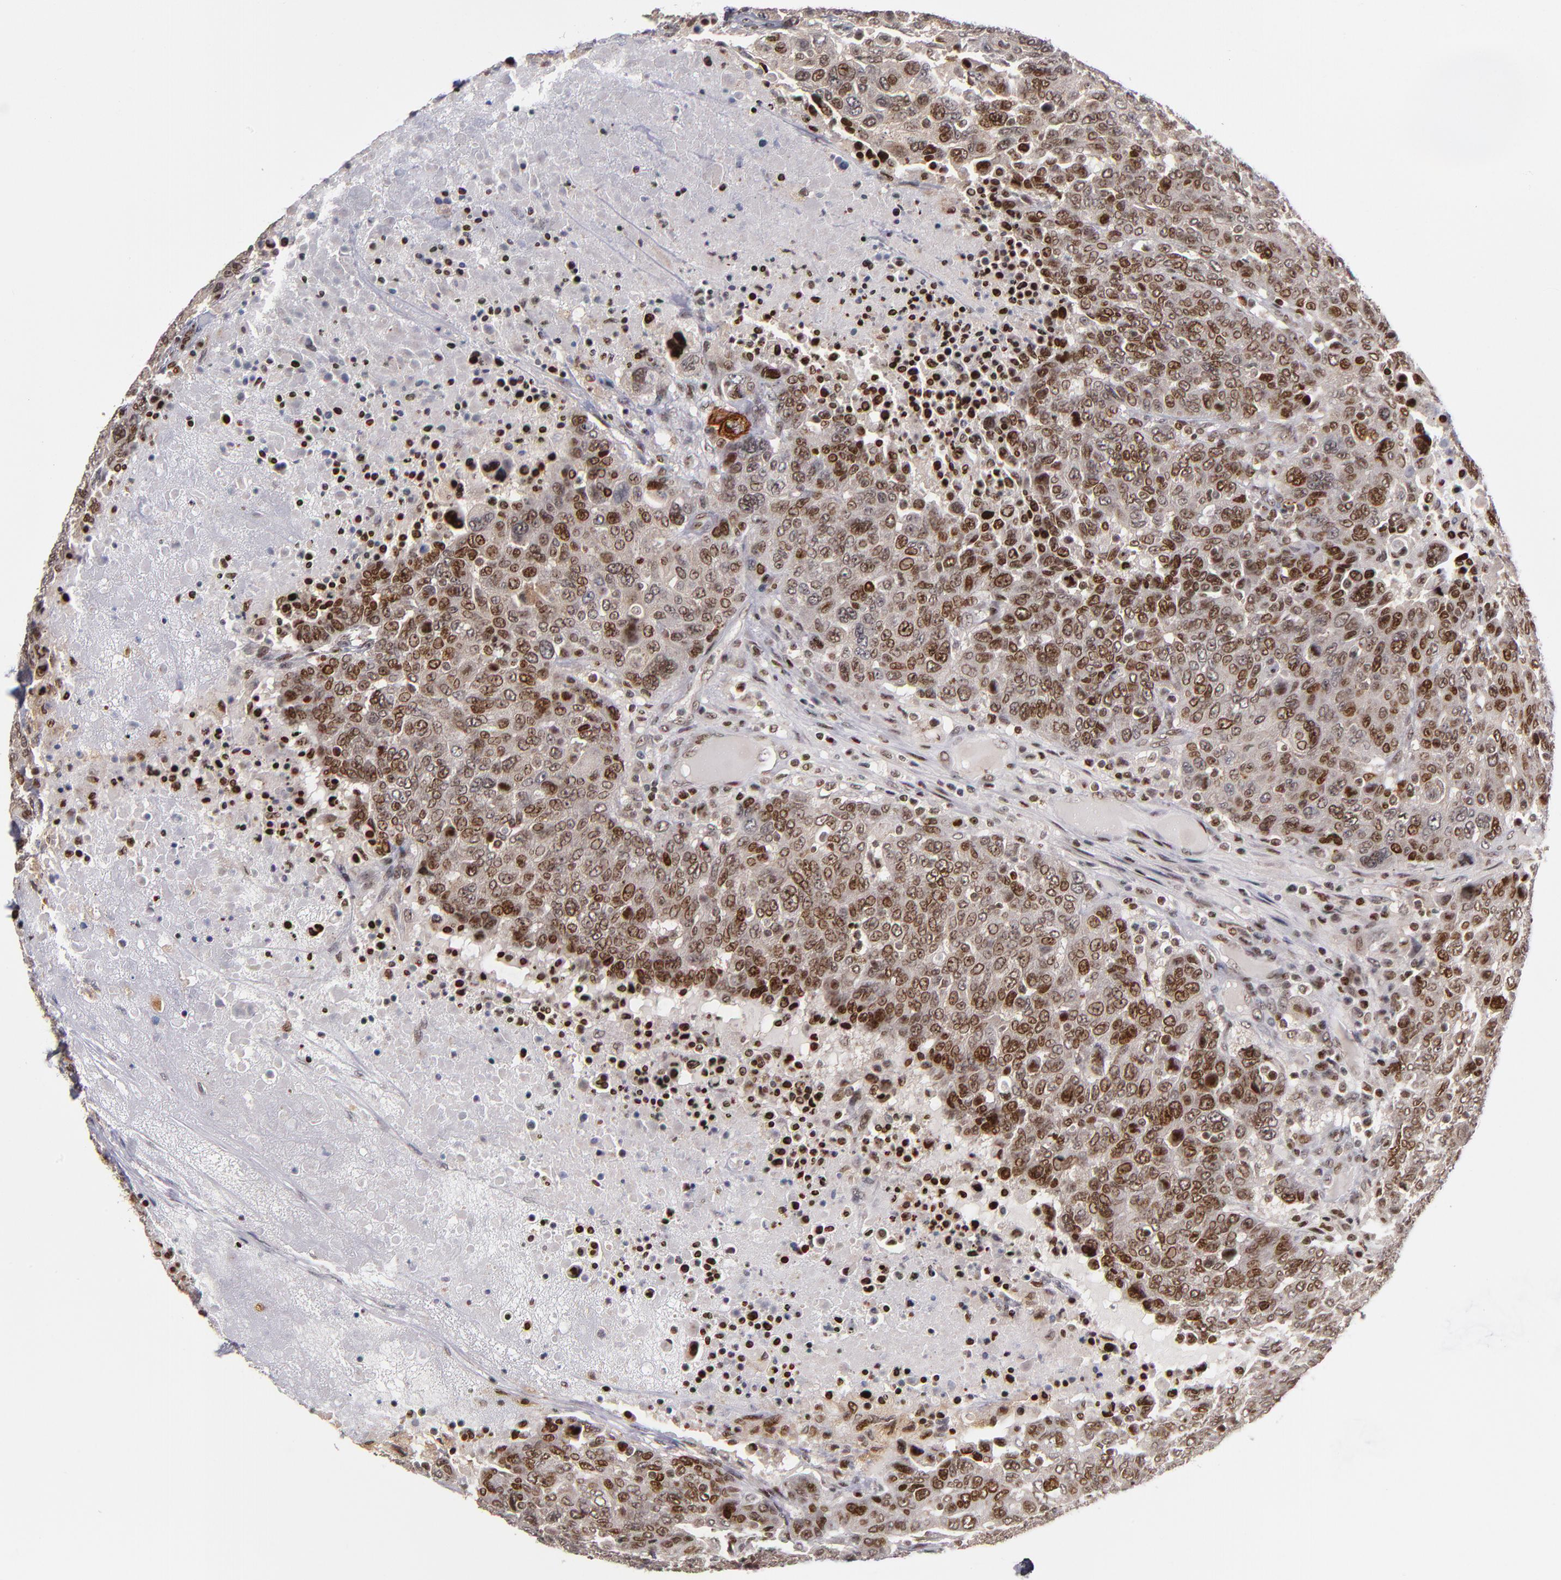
{"staining": {"intensity": "strong", "quantity": "25%-75%", "location": "nuclear"}, "tissue": "breast cancer", "cell_type": "Tumor cells", "image_type": "cancer", "snomed": [{"axis": "morphology", "description": "Duct carcinoma"}, {"axis": "topography", "description": "Breast"}], "caption": "This histopathology image shows intraductal carcinoma (breast) stained with immunohistochemistry (IHC) to label a protein in brown. The nuclear of tumor cells show strong positivity for the protein. Nuclei are counter-stained blue.", "gene": "KDM6A", "patient": {"sex": "female", "age": 37}}